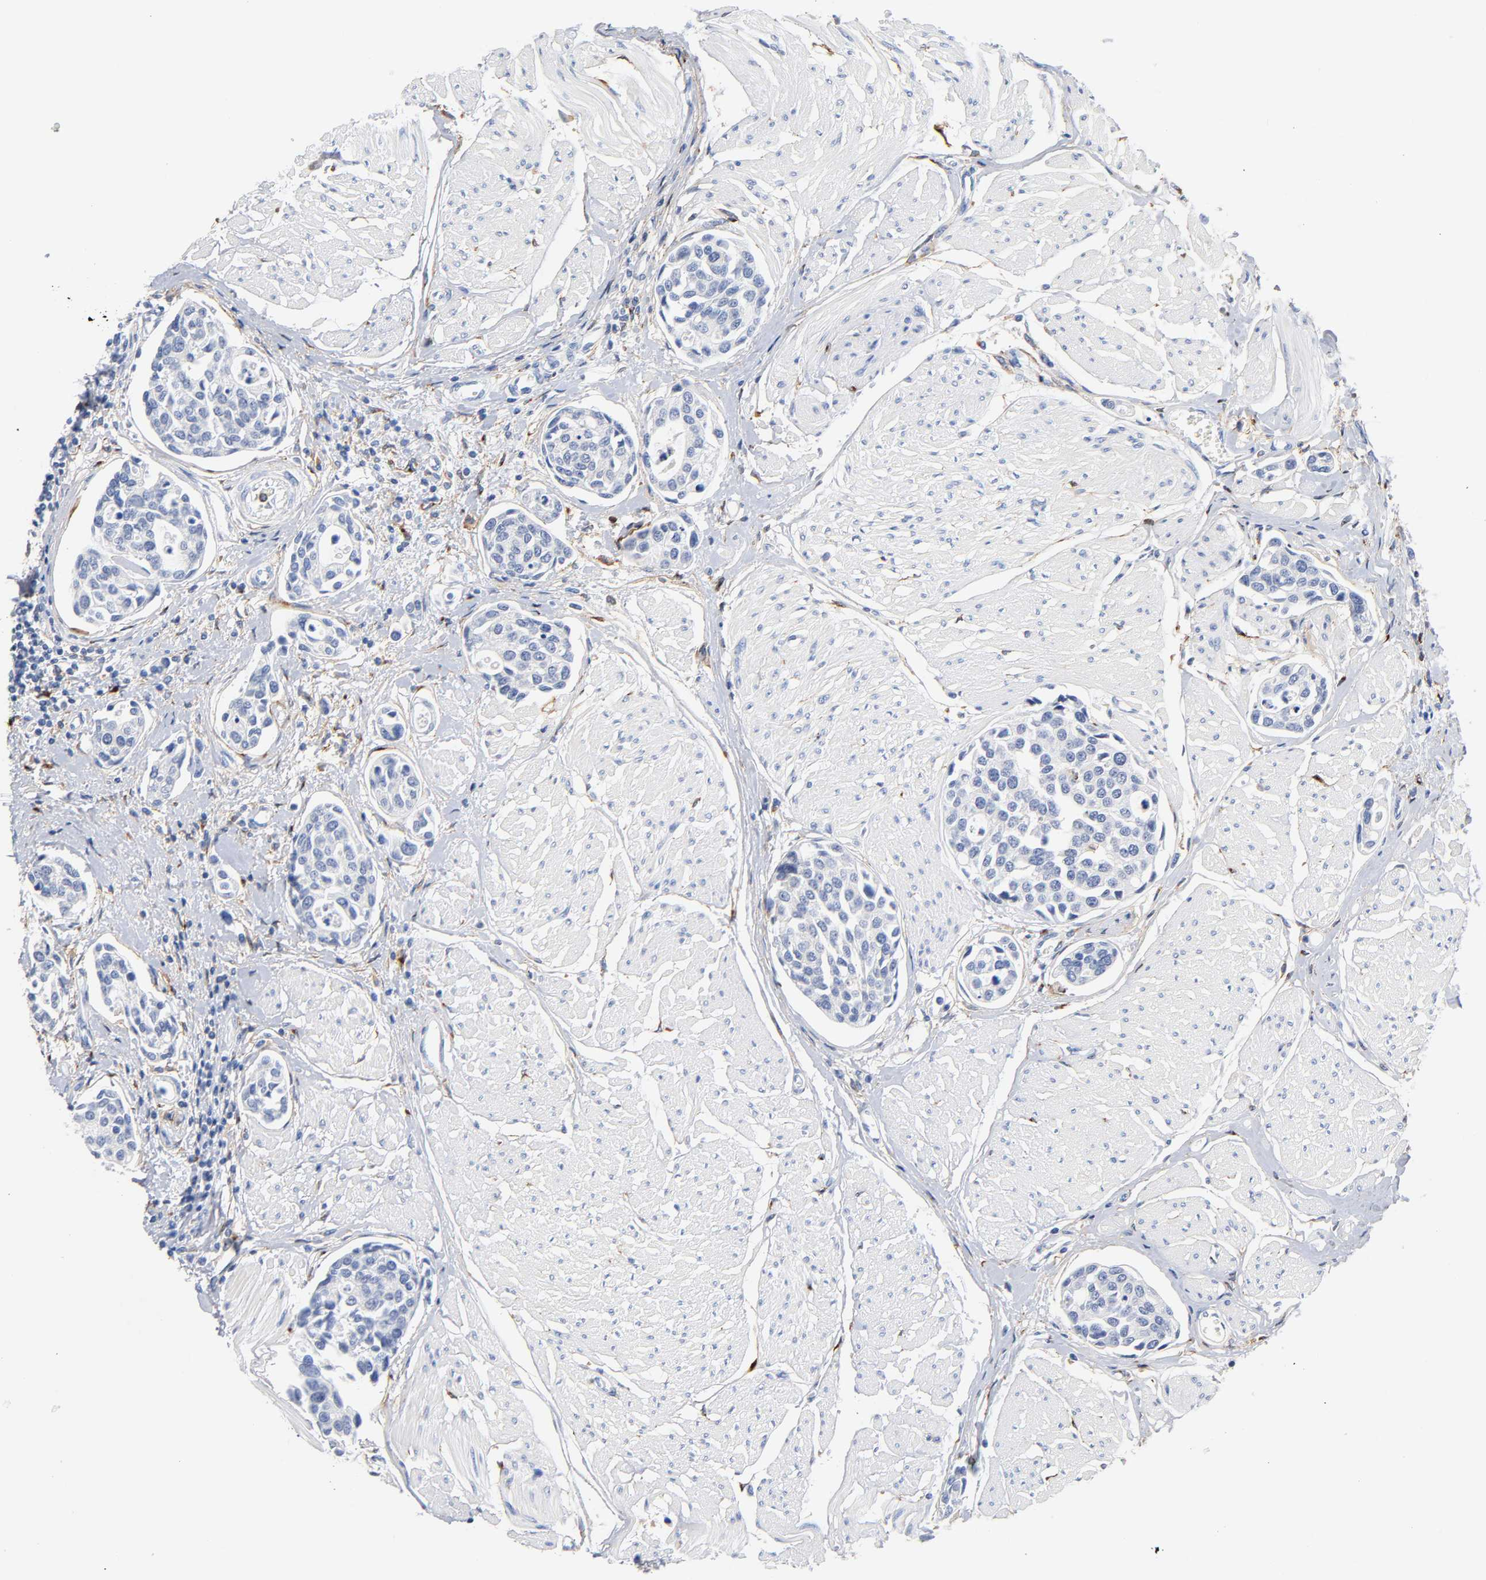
{"staining": {"intensity": "negative", "quantity": "none", "location": "none"}, "tissue": "urothelial cancer", "cell_type": "Tumor cells", "image_type": "cancer", "snomed": [{"axis": "morphology", "description": "Urothelial carcinoma, High grade"}, {"axis": "topography", "description": "Urinary bladder"}], "caption": "Urothelial carcinoma (high-grade) stained for a protein using immunohistochemistry (IHC) shows no positivity tumor cells.", "gene": "LRP1", "patient": {"sex": "male", "age": 78}}